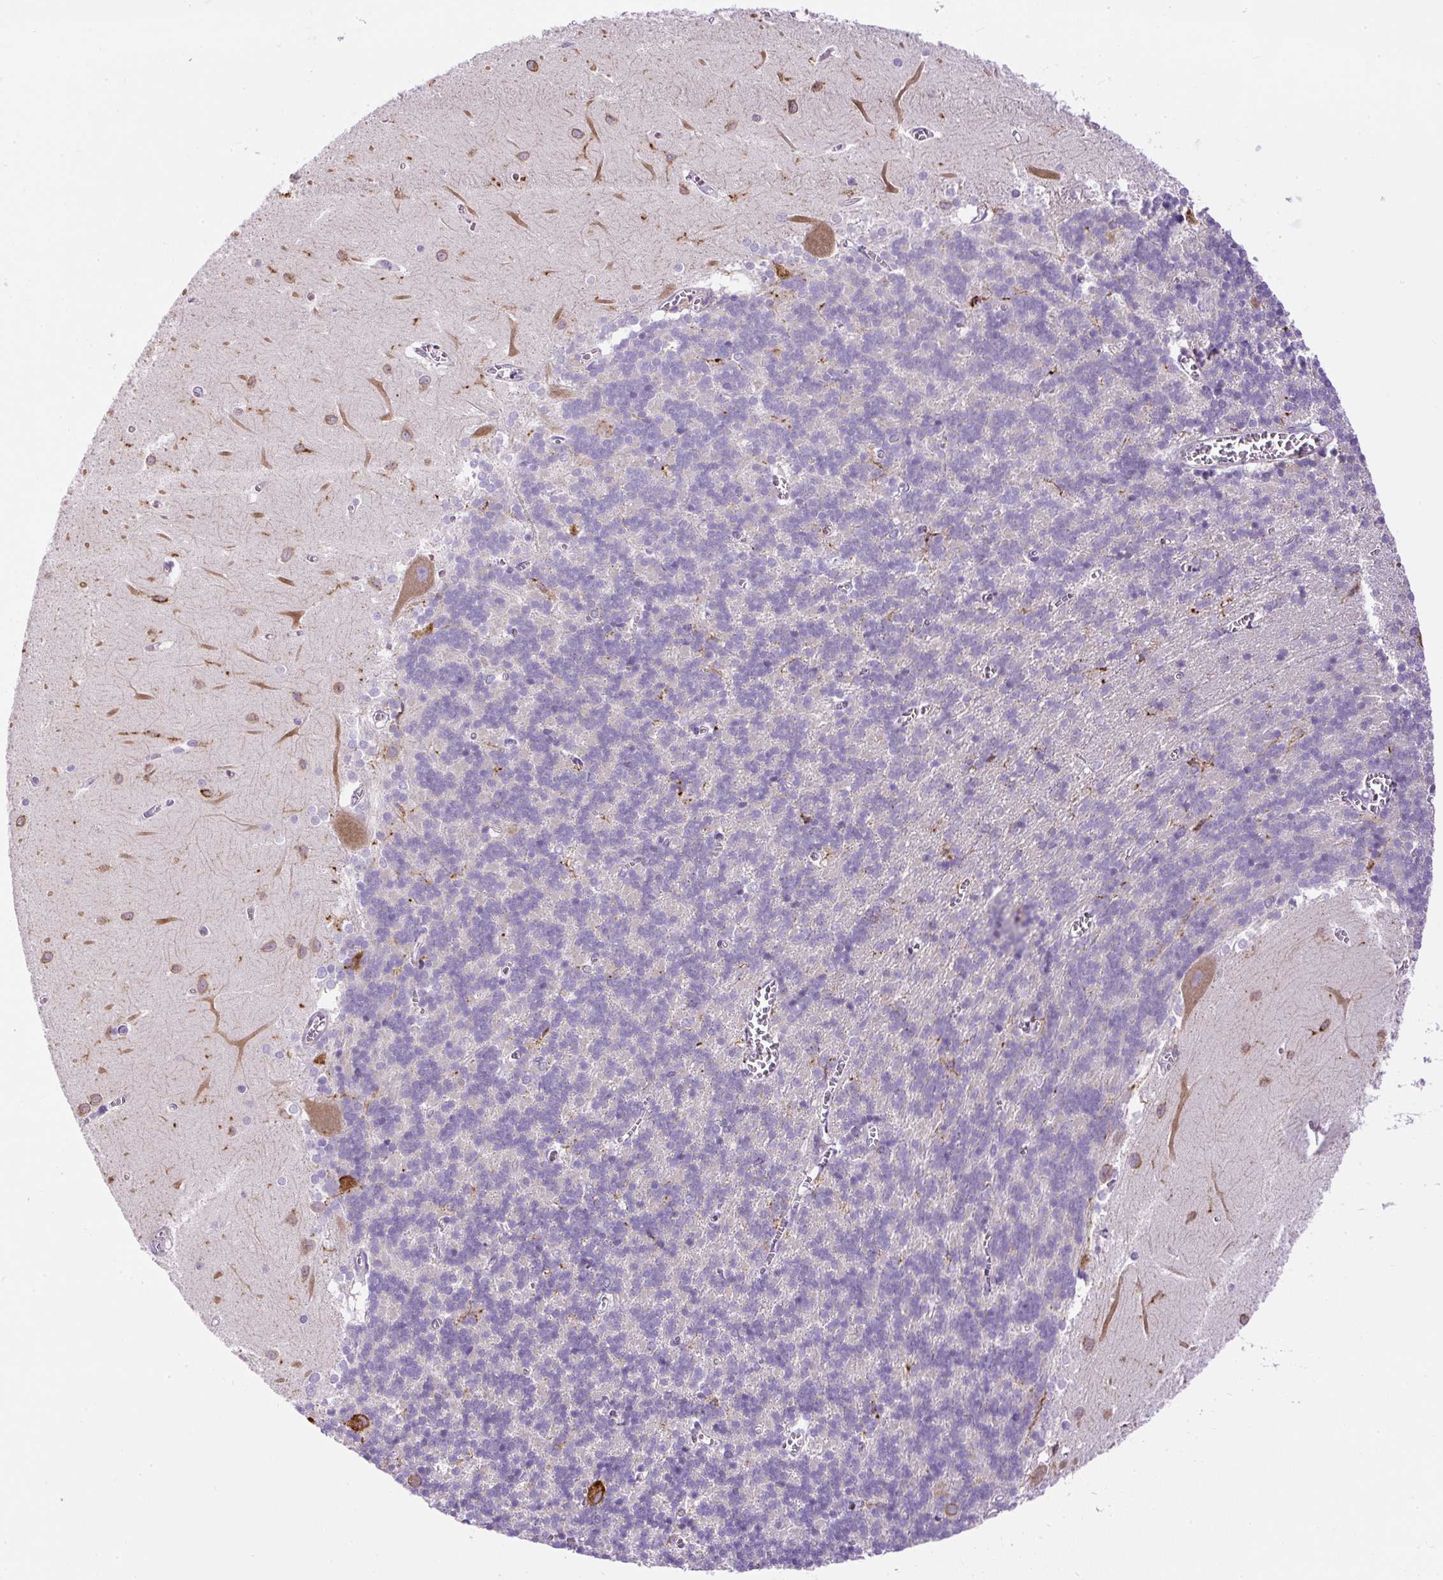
{"staining": {"intensity": "negative", "quantity": "none", "location": "none"}, "tissue": "cerebellum", "cell_type": "Cells in granular layer", "image_type": "normal", "snomed": [{"axis": "morphology", "description": "Normal tissue, NOS"}, {"axis": "topography", "description": "Cerebellum"}], "caption": "Cells in granular layer are negative for brown protein staining in normal cerebellum. (Stains: DAB immunohistochemistry with hematoxylin counter stain, Microscopy: brightfield microscopy at high magnification).", "gene": "CFAP47", "patient": {"sex": "male", "age": 37}}